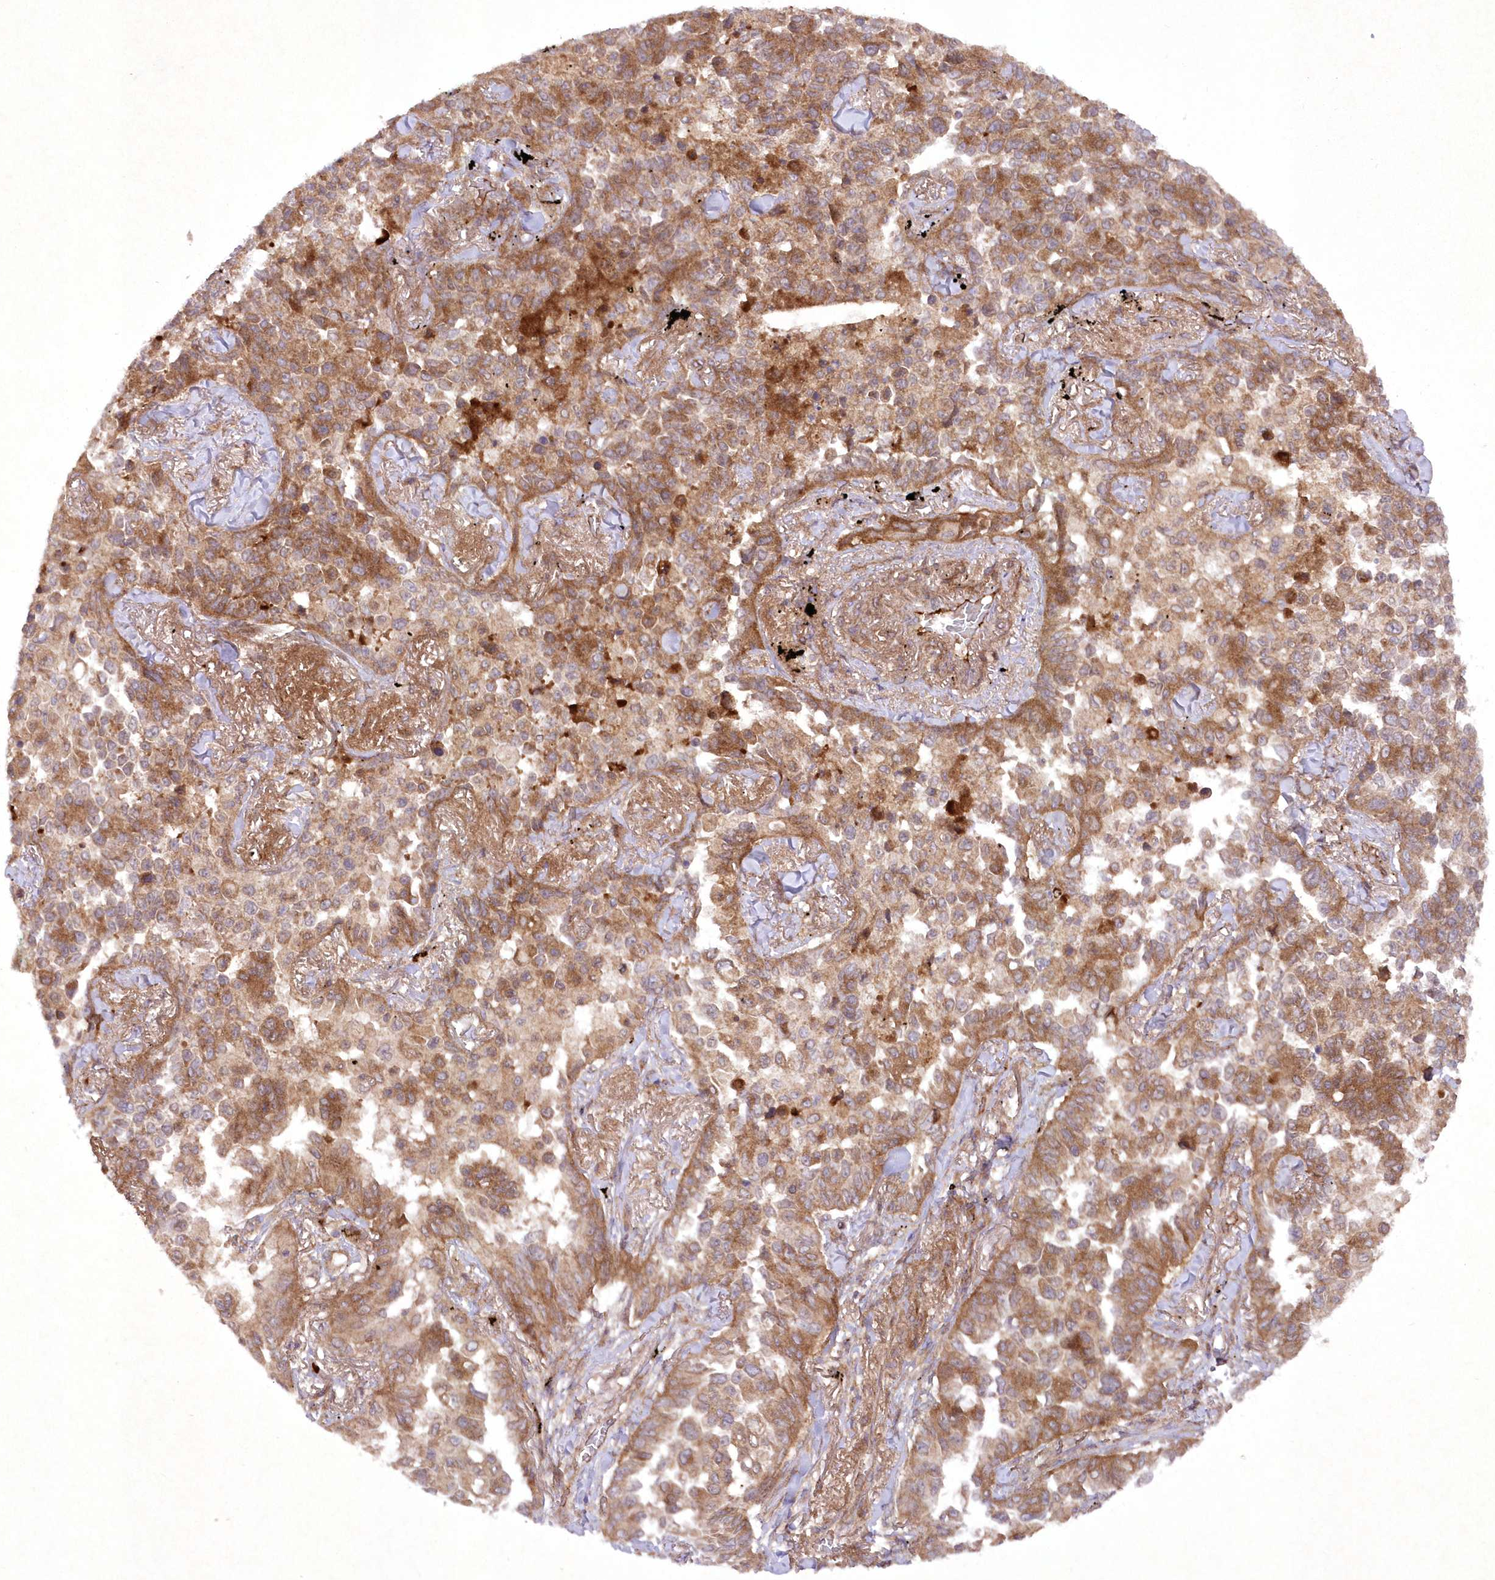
{"staining": {"intensity": "moderate", "quantity": ">75%", "location": "cytoplasmic/membranous"}, "tissue": "lung cancer", "cell_type": "Tumor cells", "image_type": "cancer", "snomed": [{"axis": "morphology", "description": "Adenocarcinoma, NOS"}, {"axis": "topography", "description": "Lung"}], "caption": "Lung cancer (adenocarcinoma) stained with IHC shows moderate cytoplasmic/membranous staining in about >75% of tumor cells. (IHC, brightfield microscopy, high magnification).", "gene": "APOM", "patient": {"sex": "female", "age": 67}}